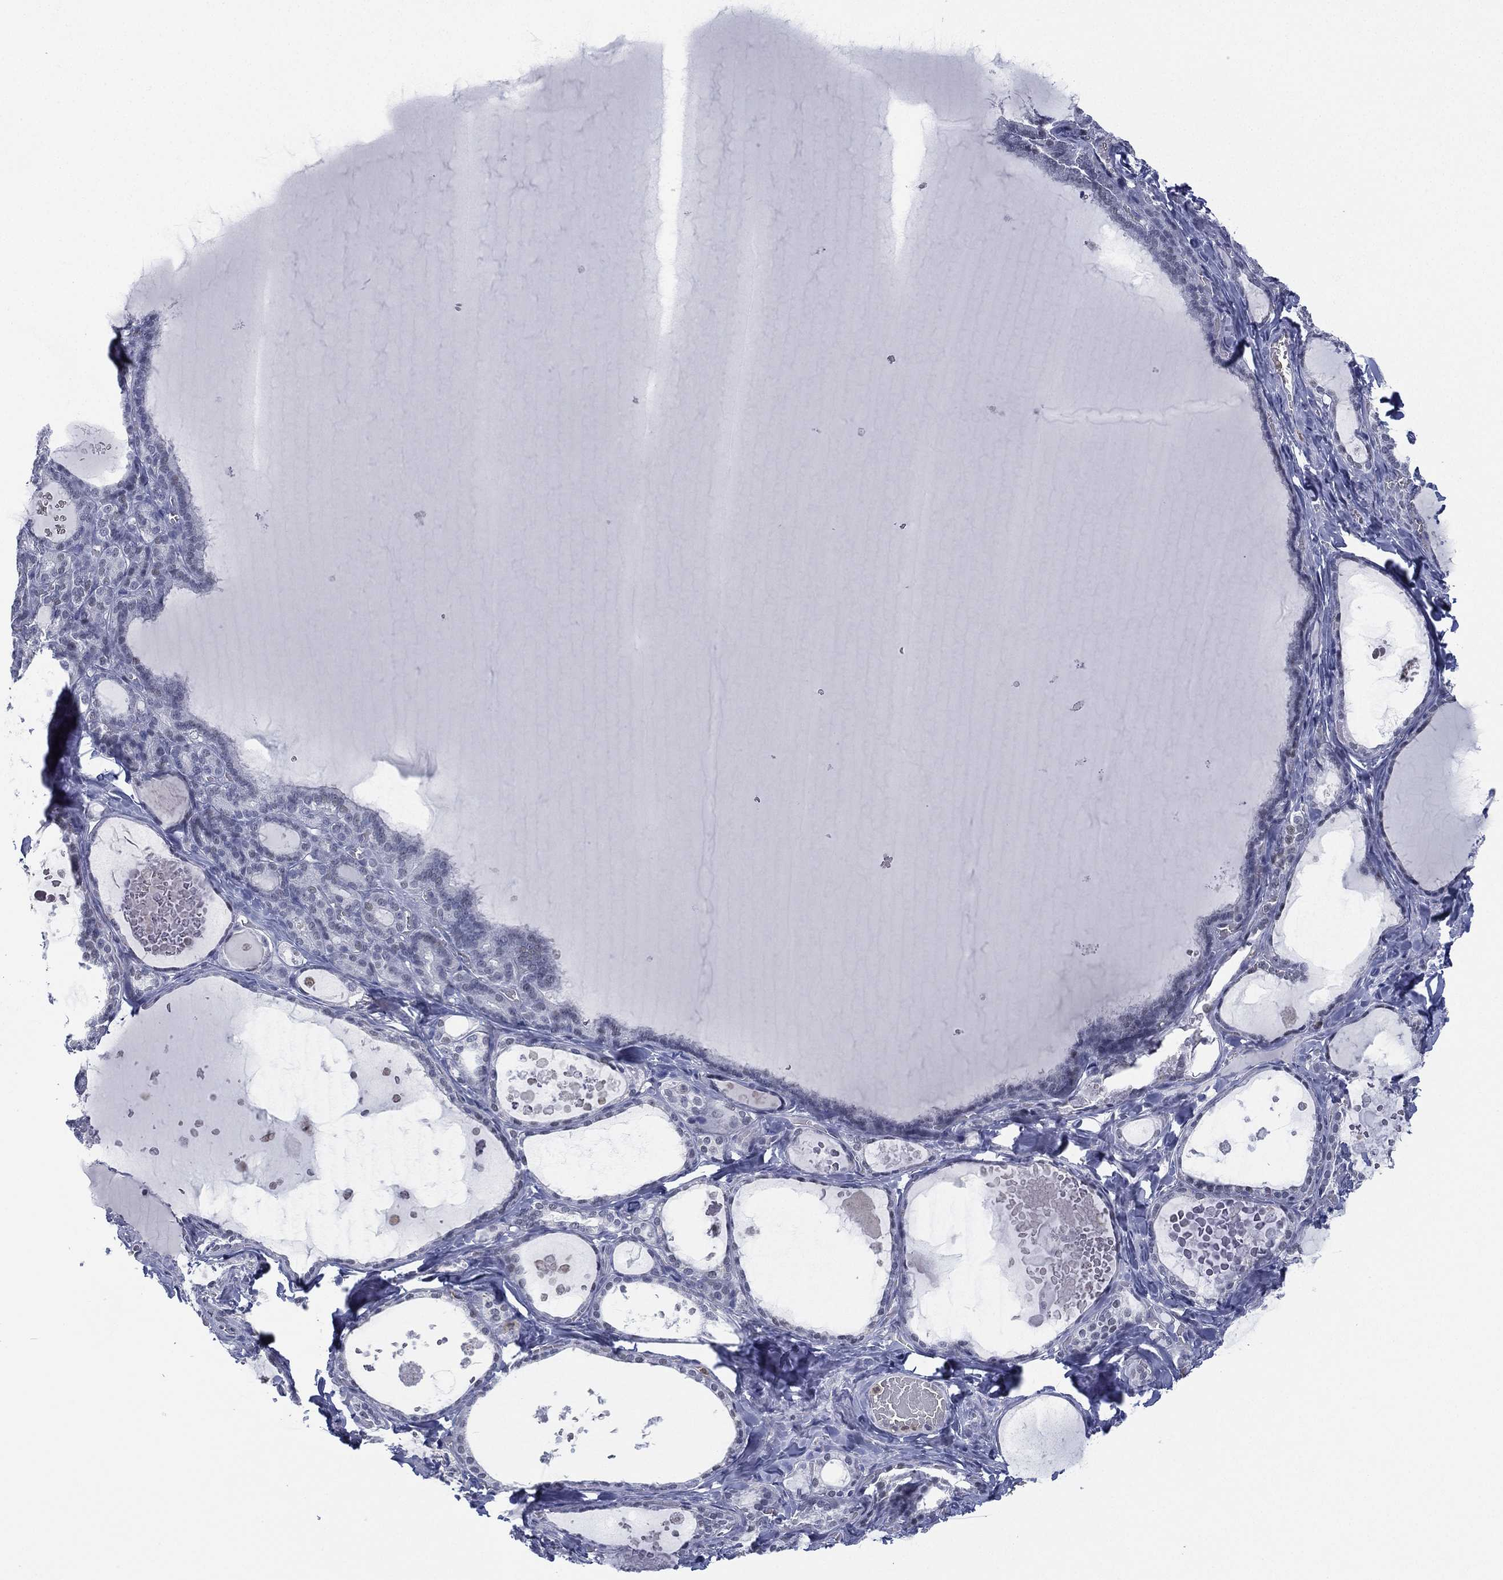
{"staining": {"intensity": "negative", "quantity": "none", "location": "none"}, "tissue": "thyroid gland", "cell_type": "Glandular cells", "image_type": "normal", "snomed": [{"axis": "morphology", "description": "Normal tissue, NOS"}, {"axis": "topography", "description": "Thyroid gland"}], "caption": "Unremarkable thyroid gland was stained to show a protein in brown. There is no significant expression in glandular cells. (Immunohistochemistry, brightfield microscopy, high magnification).", "gene": "ZNF711", "patient": {"sex": "female", "age": 56}}